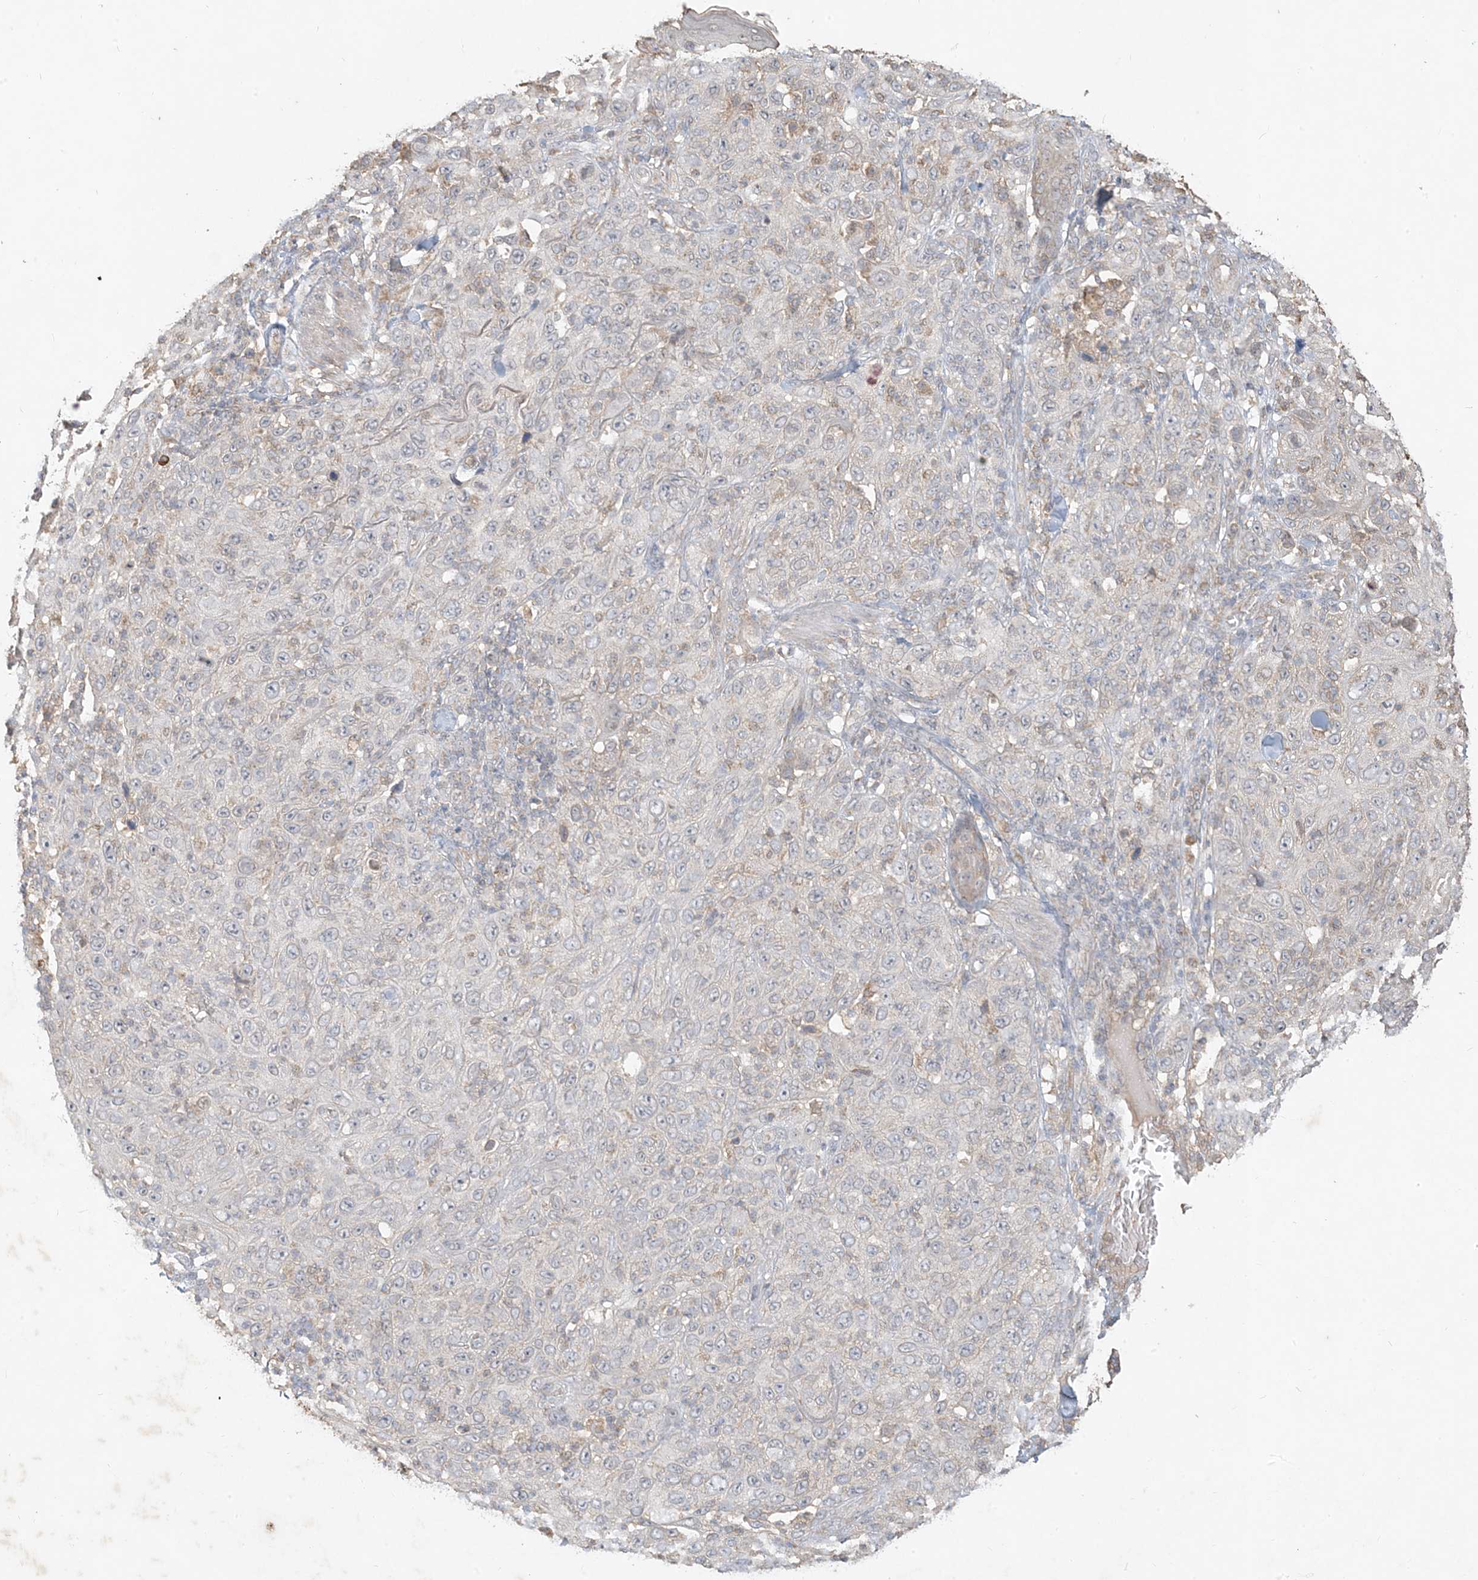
{"staining": {"intensity": "weak", "quantity": "<25%", "location": "cytoplasmic/membranous"}, "tissue": "skin cancer", "cell_type": "Tumor cells", "image_type": "cancer", "snomed": [{"axis": "morphology", "description": "Squamous cell carcinoma, NOS"}, {"axis": "topography", "description": "Skin"}], "caption": "Immunohistochemistry (IHC) image of skin cancer (squamous cell carcinoma) stained for a protein (brown), which reveals no expression in tumor cells.", "gene": "MCOLN1", "patient": {"sex": "female", "age": 88}}